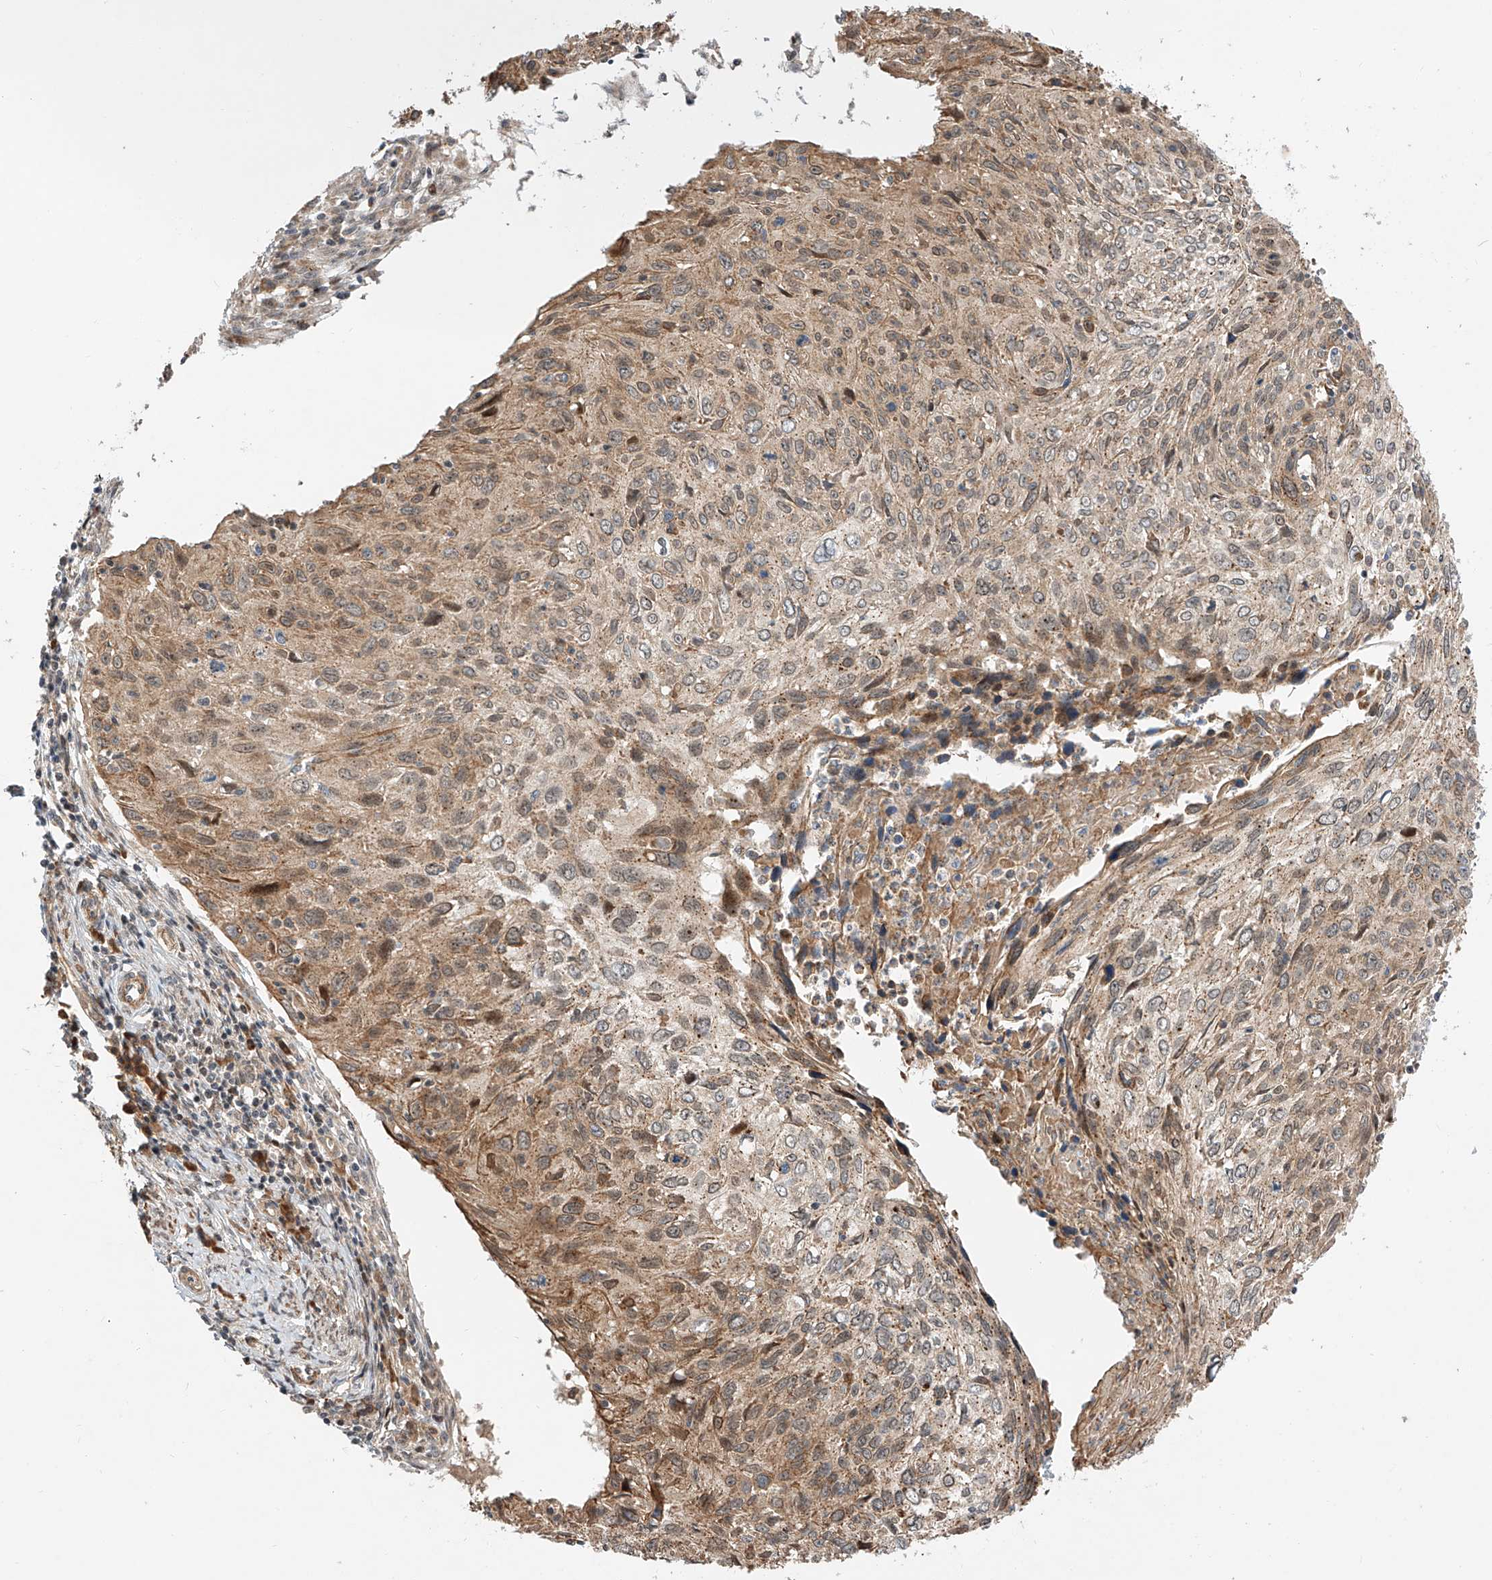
{"staining": {"intensity": "moderate", "quantity": ">75%", "location": "cytoplasmic/membranous"}, "tissue": "cervical cancer", "cell_type": "Tumor cells", "image_type": "cancer", "snomed": [{"axis": "morphology", "description": "Squamous cell carcinoma, NOS"}, {"axis": "topography", "description": "Cervix"}], "caption": "Human cervical cancer (squamous cell carcinoma) stained for a protein (brown) displays moderate cytoplasmic/membranous positive expression in about >75% of tumor cells.", "gene": "CPAMD8", "patient": {"sex": "female", "age": 51}}